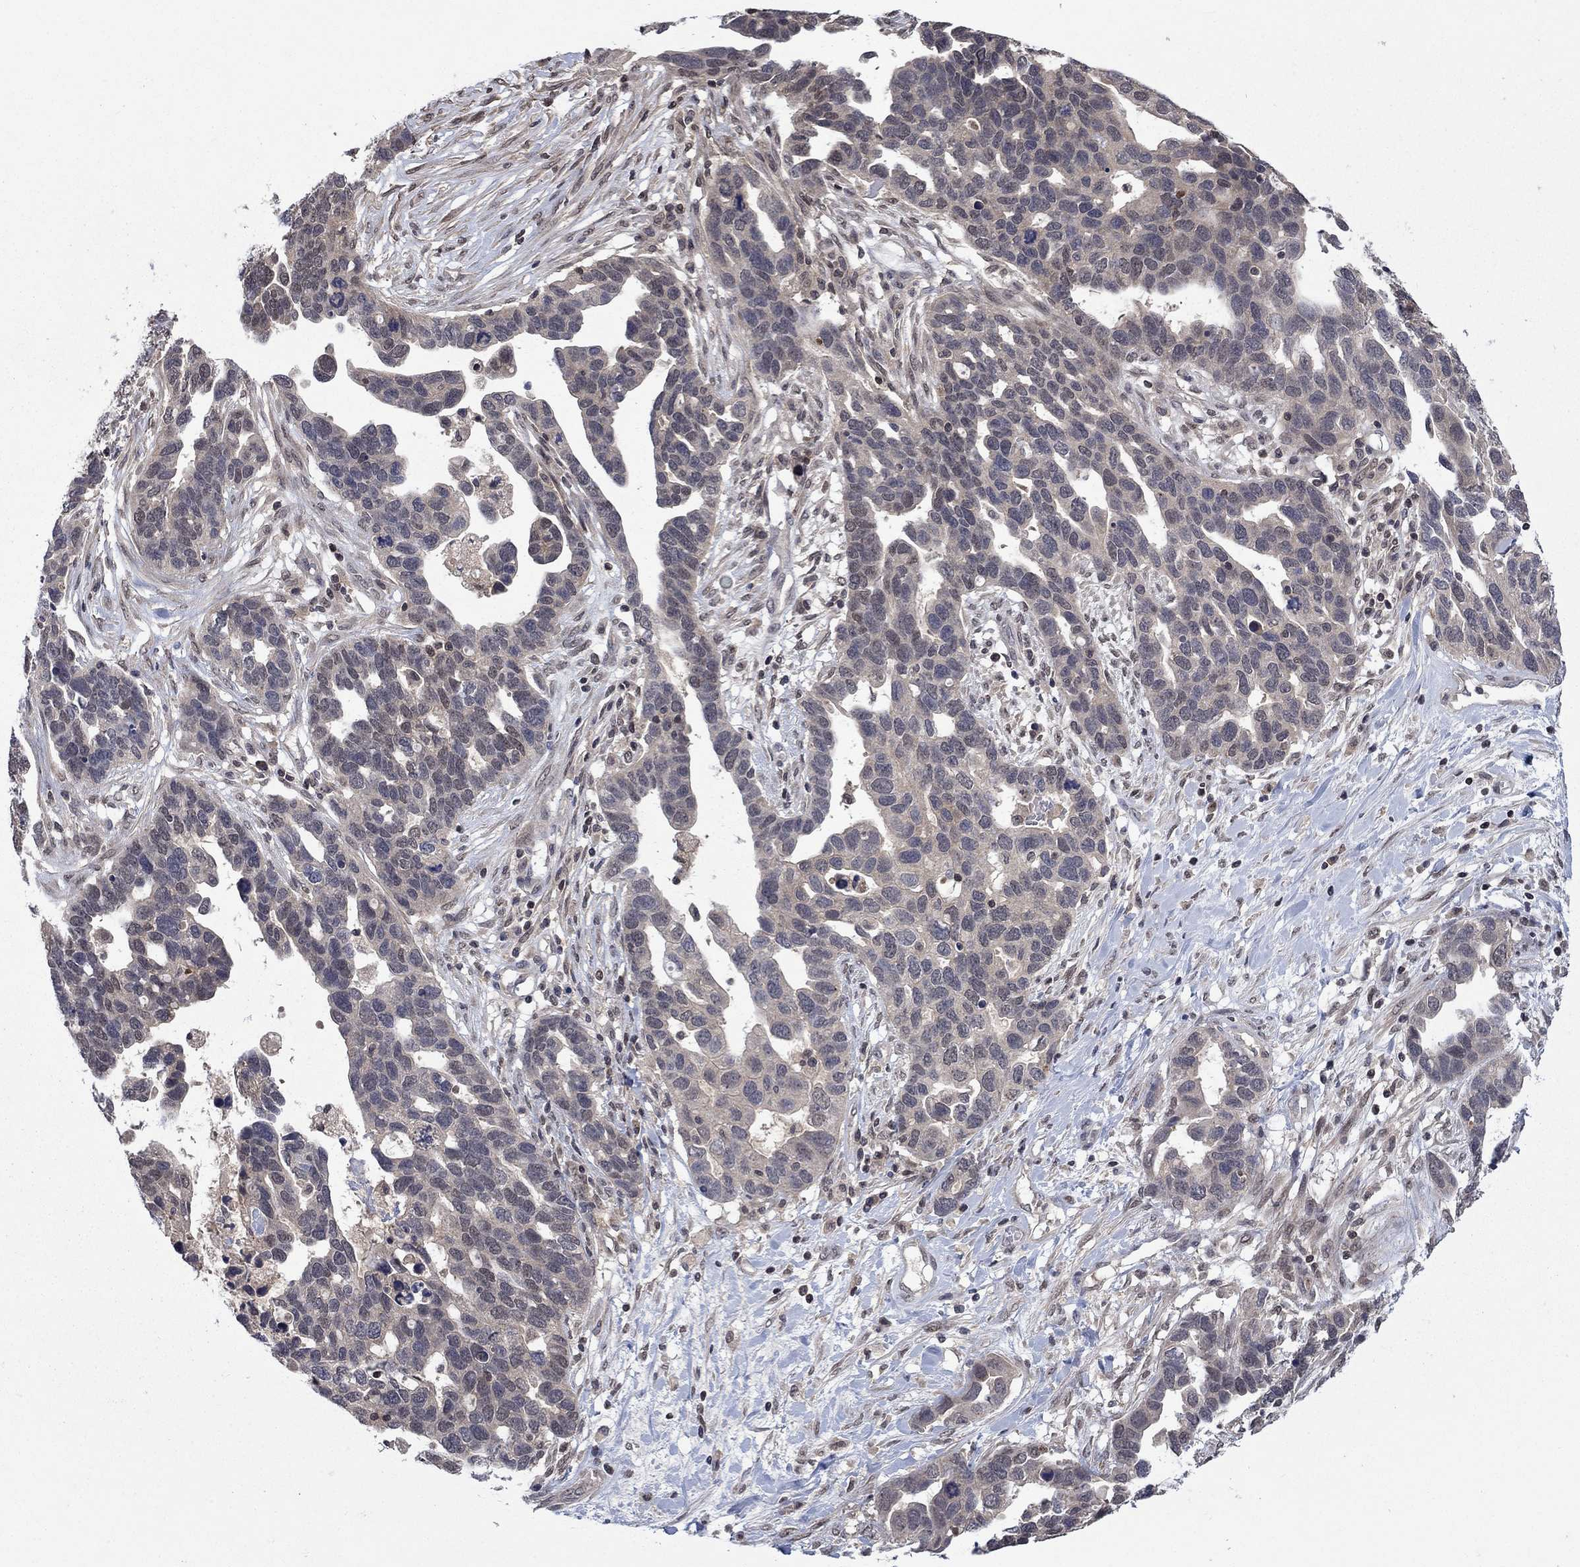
{"staining": {"intensity": "negative", "quantity": "none", "location": "none"}, "tissue": "ovarian cancer", "cell_type": "Tumor cells", "image_type": "cancer", "snomed": [{"axis": "morphology", "description": "Cystadenocarcinoma, serous, NOS"}, {"axis": "topography", "description": "Ovary"}], "caption": "This is a micrograph of immunohistochemistry staining of ovarian serous cystadenocarcinoma, which shows no positivity in tumor cells.", "gene": "IAH1", "patient": {"sex": "female", "age": 54}}